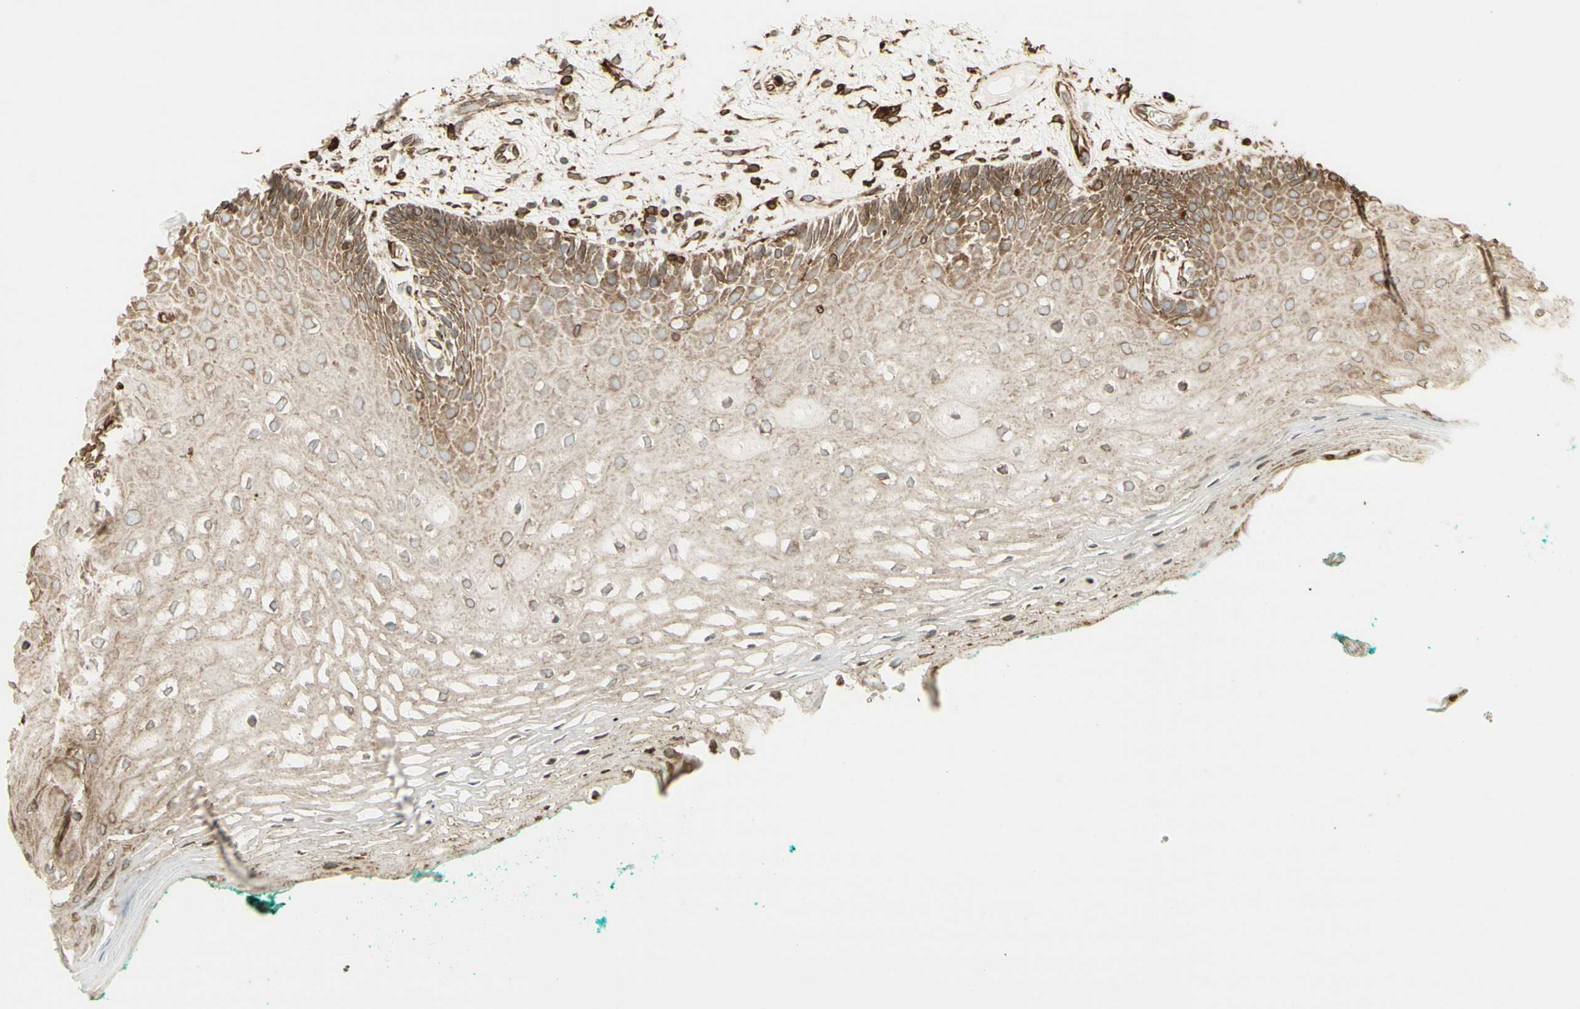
{"staining": {"intensity": "weak", "quantity": "25%-75%", "location": "cytoplasmic/membranous"}, "tissue": "oral mucosa", "cell_type": "Squamous epithelial cells", "image_type": "normal", "snomed": [{"axis": "morphology", "description": "Normal tissue, NOS"}, {"axis": "topography", "description": "Skeletal muscle"}, {"axis": "topography", "description": "Oral tissue"}, {"axis": "topography", "description": "Peripheral nerve tissue"}], "caption": "A brown stain shows weak cytoplasmic/membranous staining of a protein in squamous epithelial cells of unremarkable human oral mucosa.", "gene": "CANX", "patient": {"sex": "female", "age": 84}}